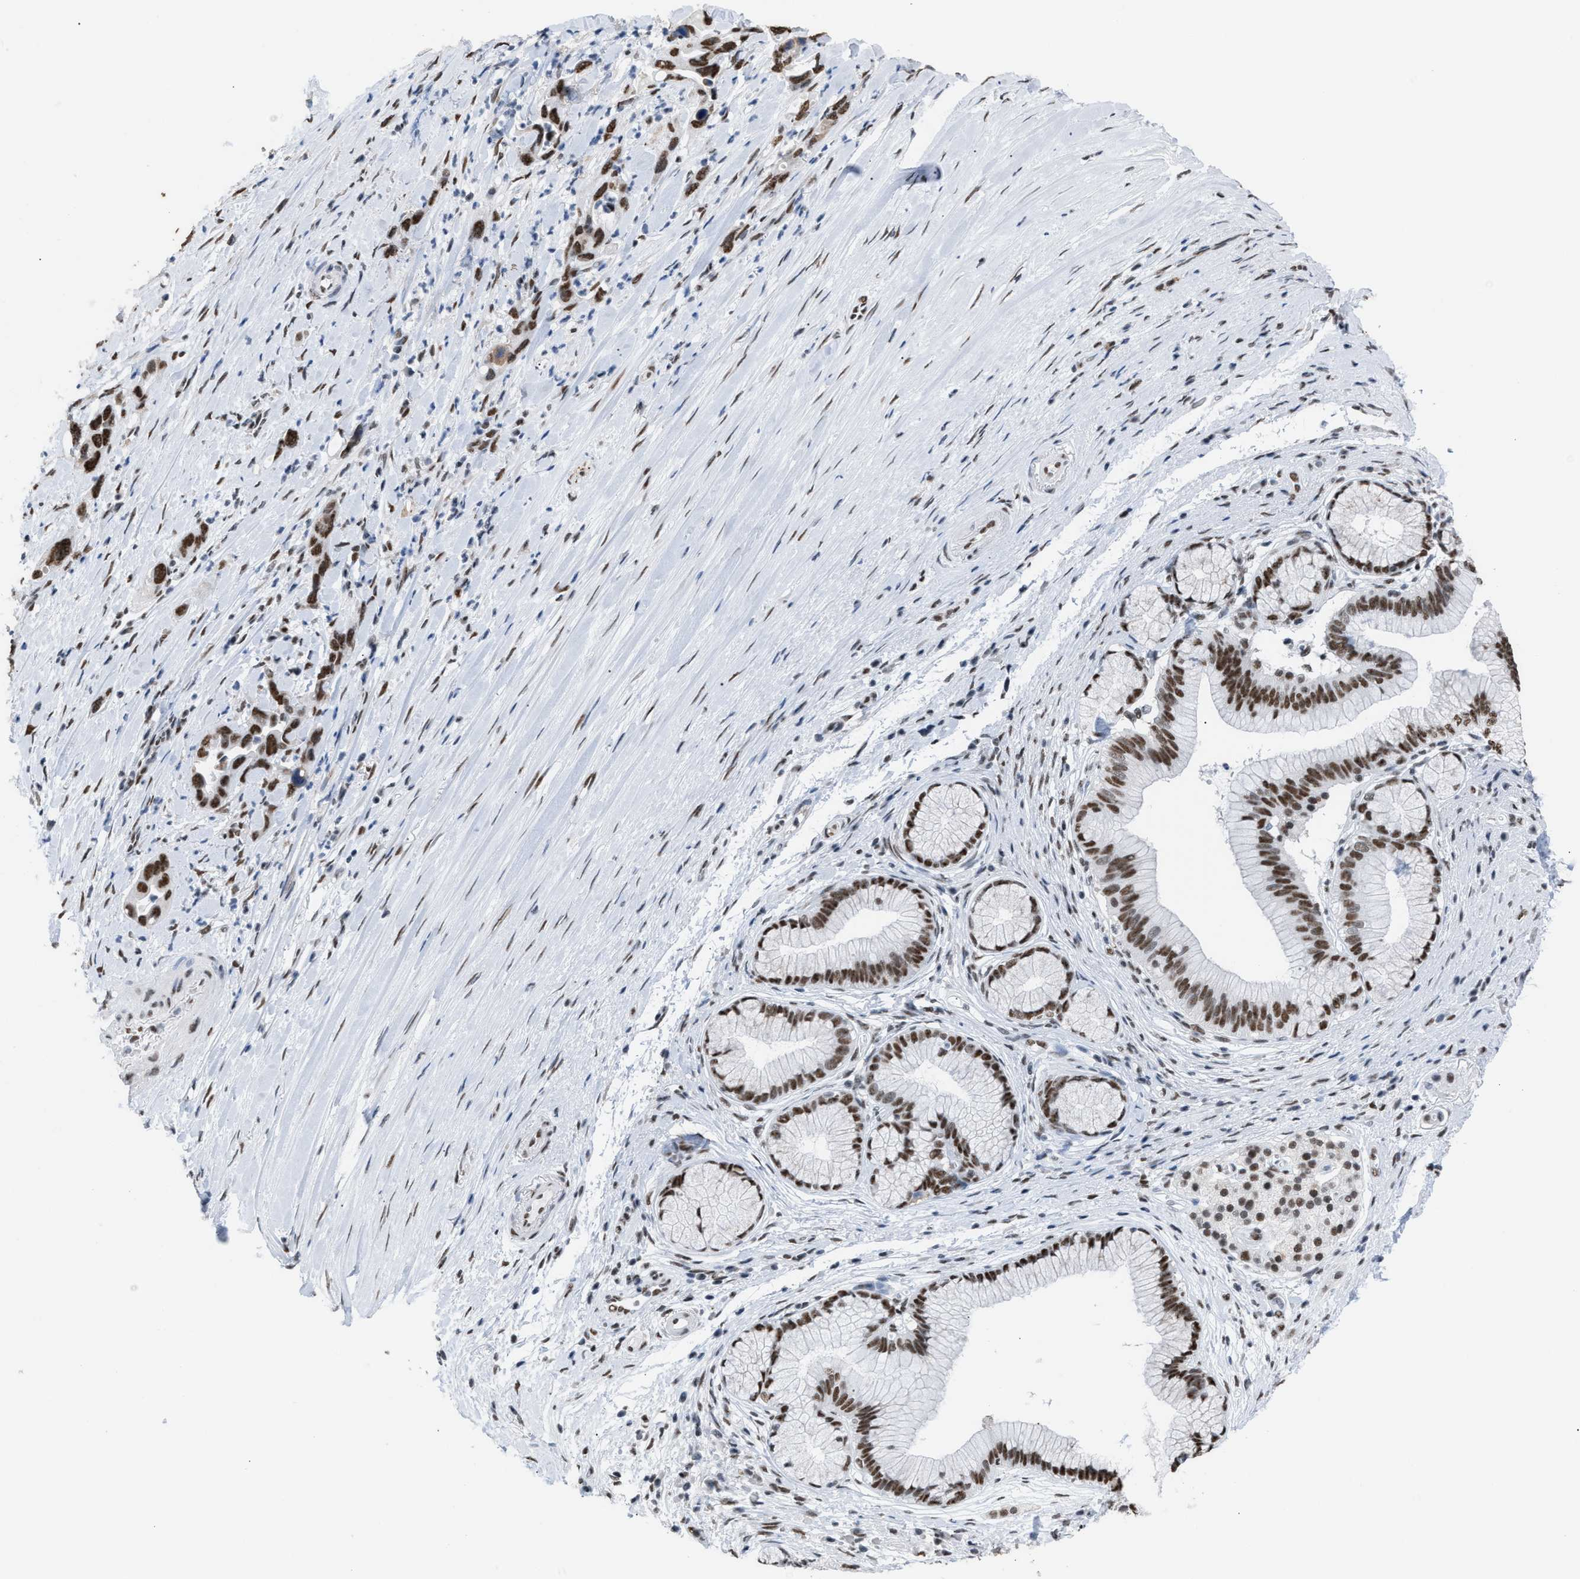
{"staining": {"intensity": "strong", "quantity": ">75%", "location": "nuclear"}, "tissue": "pancreatic cancer", "cell_type": "Tumor cells", "image_type": "cancer", "snomed": [{"axis": "morphology", "description": "Adenocarcinoma, NOS"}, {"axis": "topography", "description": "Pancreas"}], "caption": "Approximately >75% of tumor cells in human pancreatic cancer reveal strong nuclear protein staining as visualized by brown immunohistochemical staining.", "gene": "CCAR2", "patient": {"sex": "female", "age": 70}}